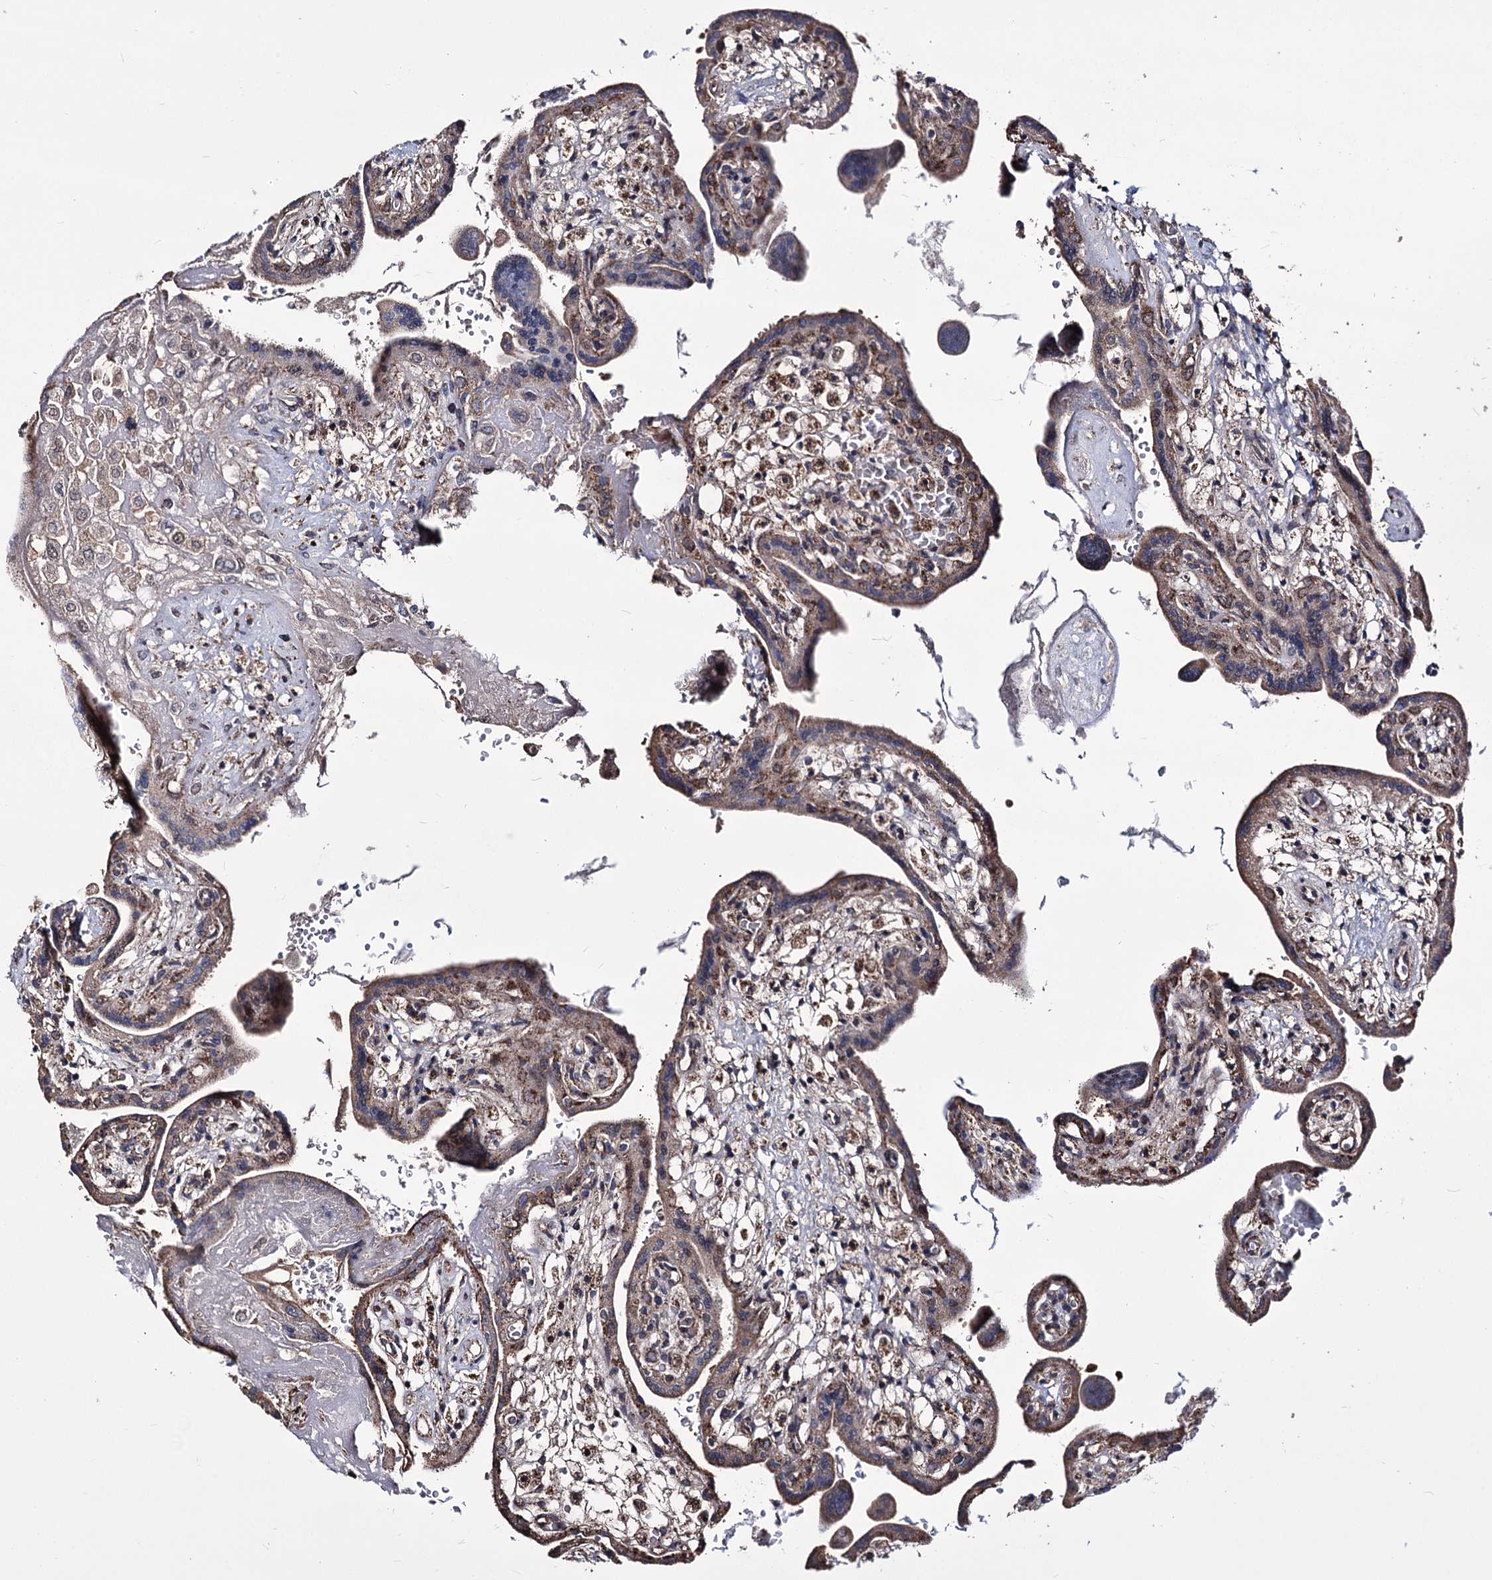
{"staining": {"intensity": "moderate", "quantity": ">75%", "location": "cytoplasmic/membranous"}, "tissue": "placenta", "cell_type": "Trophoblastic cells", "image_type": "normal", "snomed": [{"axis": "morphology", "description": "Normal tissue, NOS"}, {"axis": "topography", "description": "Placenta"}], "caption": "High-magnification brightfield microscopy of normal placenta stained with DAB (brown) and counterstained with hematoxylin (blue). trophoblastic cells exhibit moderate cytoplasmic/membranous staining is appreciated in about>75% of cells. The staining was performed using DAB, with brown indicating positive protein expression. Nuclei are stained blue with hematoxylin.", "gene": "CREB3L4", "patient": {"sex": "female", "age": 37}}